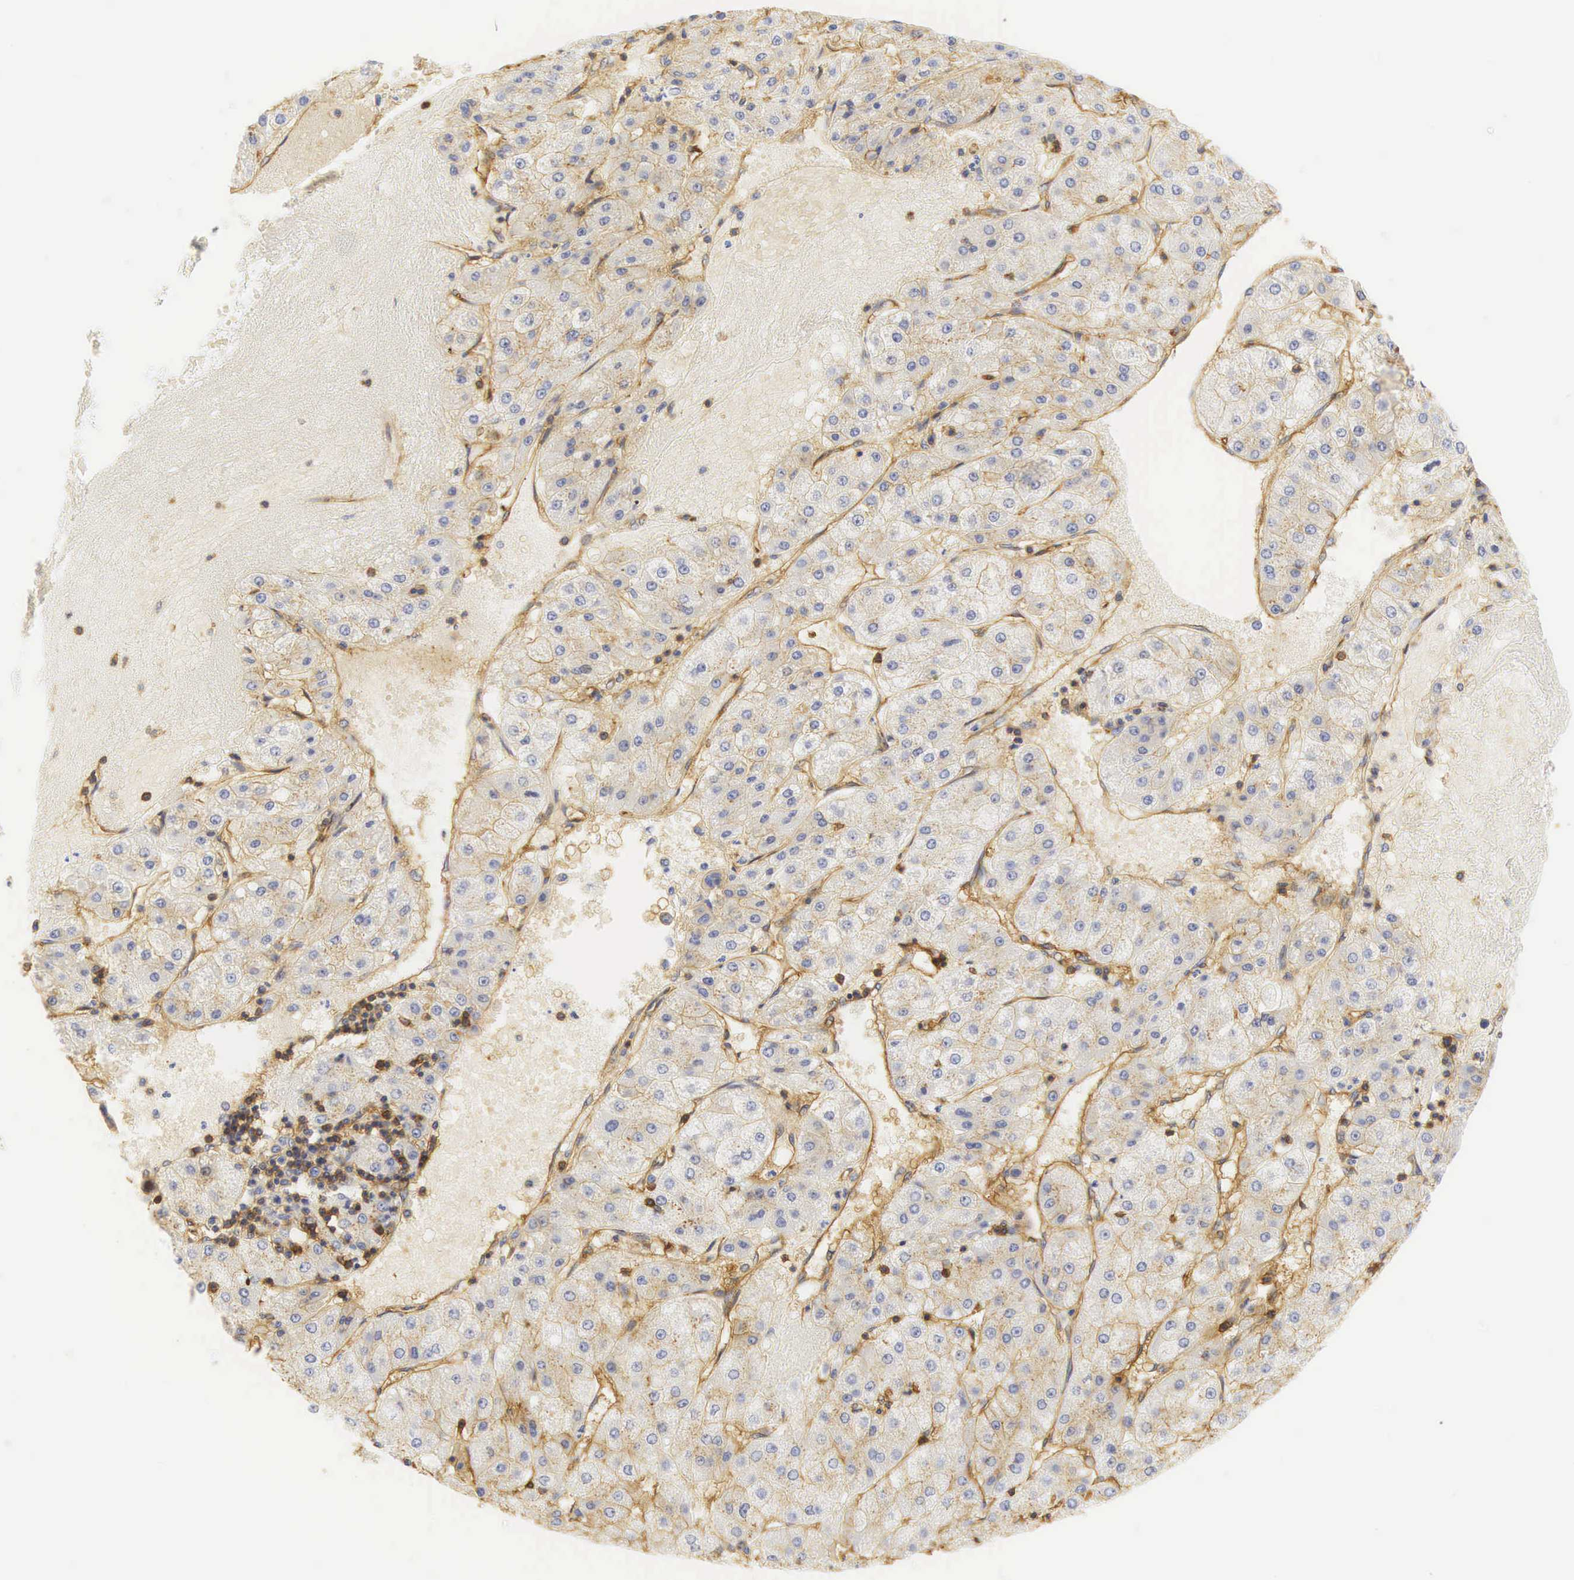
{"staining": {"intensity": "weak", "quantity": "<25%", "location": "cytoplasmic/membranous"}, "tissue": "liver cancer", "cell_type": "Tumor cells", "image_type": "cancer", "snomed": [{"axis": "morphology", "description": "Carcinoma, Hepatocellular, NOS"}, {"axis": "topography", "description": "Liver"}], "caption": "IHC histopathology image of liver cancer (hepatocellular carcinoma) stained for a protein (brown), which demonstrates no staining in tumor cells.", "gene": "CD99", "patient": {"sex": "female", "age": 52}}